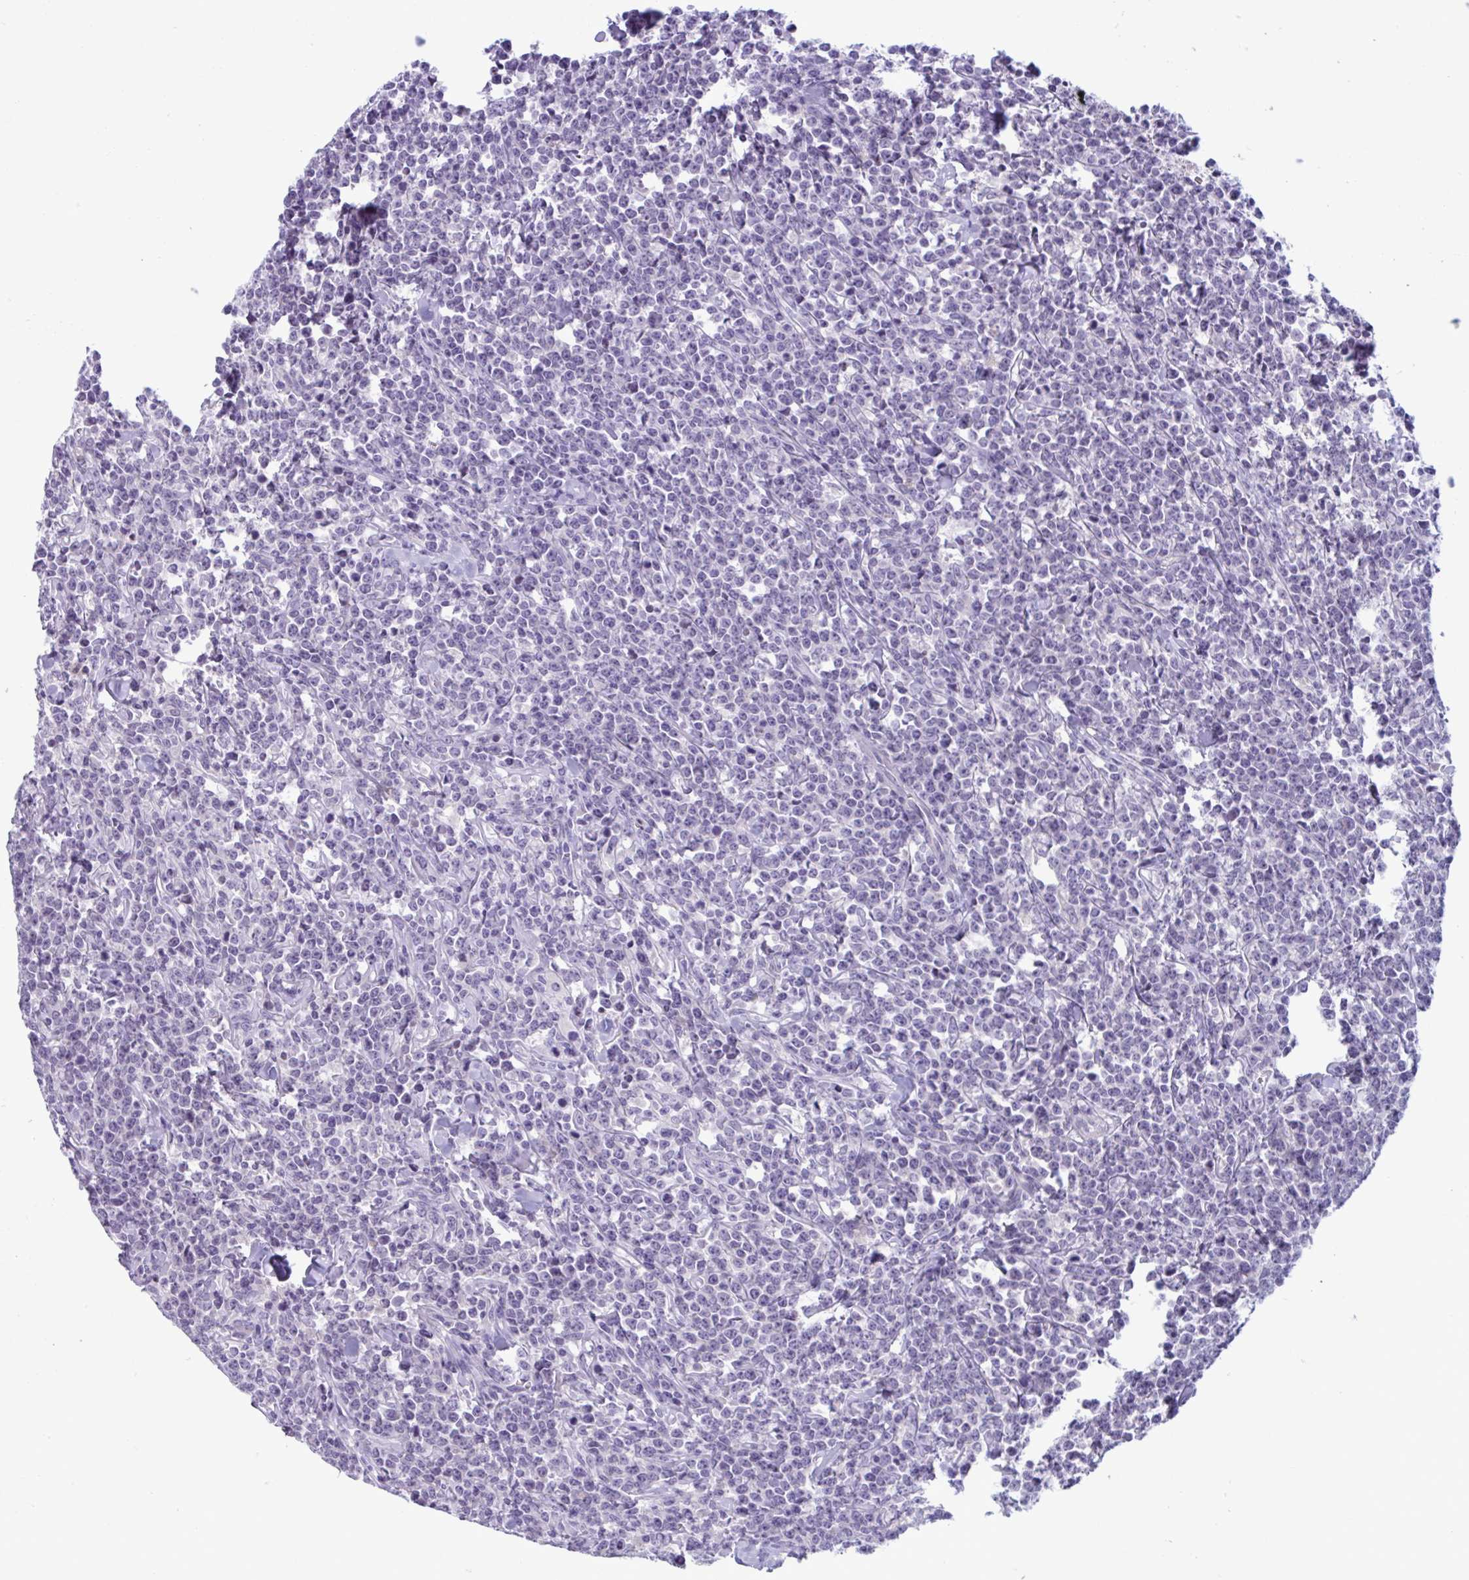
{"staining": {"intensity": "negative", "quantity": "none", "location": "none"}, "tissue": "lymphoma", "cell_type": "Tumor cells", "image_type": "cancer", "snomed": [{"axis": "morphology", "description": "Malignant lymphoma, non-Hodgkin's type, High grade"}, {"axis": "topography", "description": "Small intestine"}], "caption": "Micrograph shows no protein staining in tumor cells of malignant lymphoma, non-Hodgkin's type (high-grade) tissue.", "gene": "WNT9B", "patient": {"sex": "female", "age": 56}}